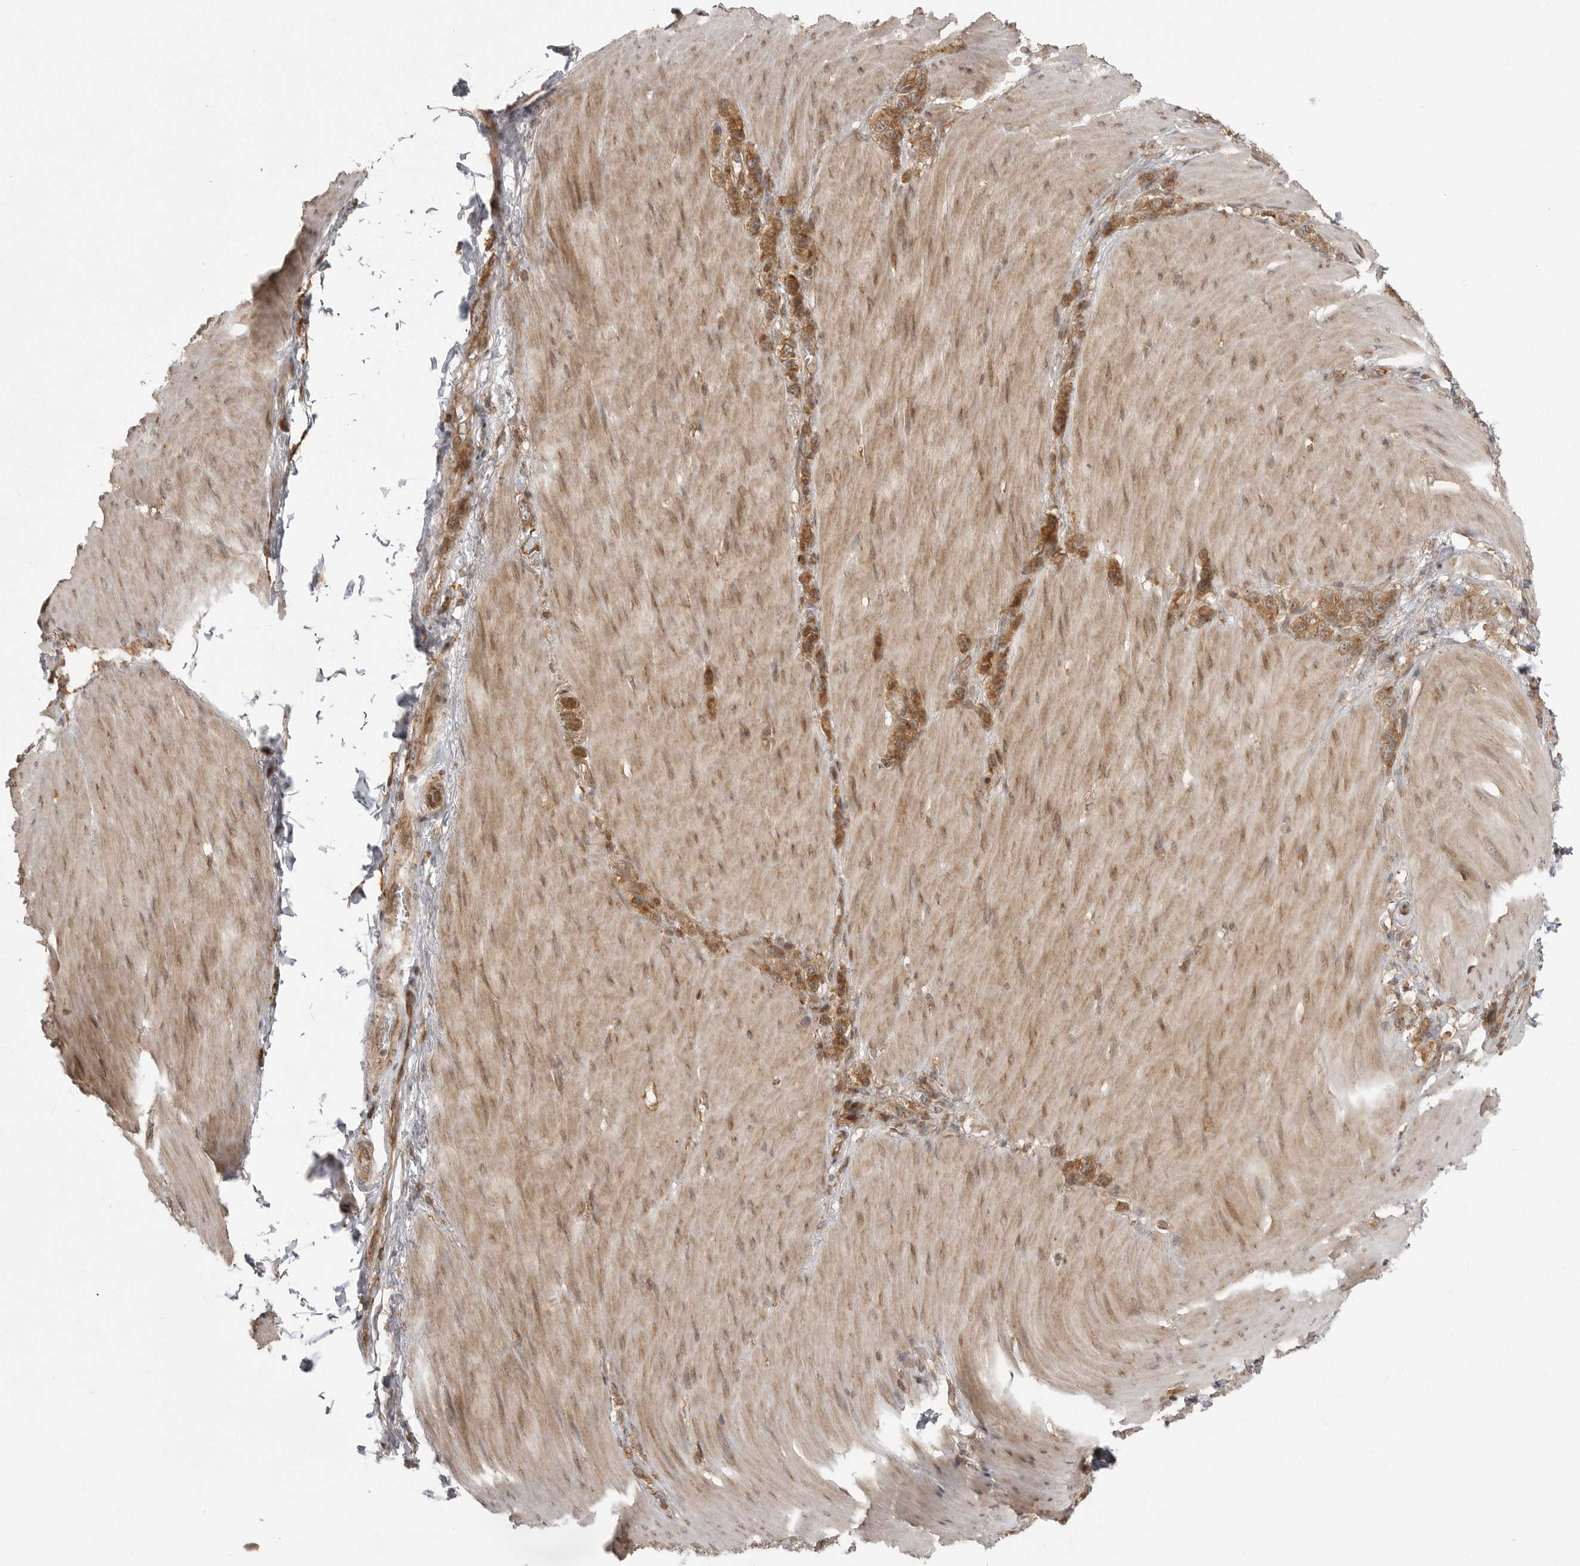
{"staining": {"intensity": "moderate", "quantity": ">75%", "location": "cytoplasmic/membranous"}, "tissue": "stomach cancer", "cell_type": "Tumor cells", "image_type": "cancer", "snomed": [{"axis": "morphology", "description": "Adenocarcinoma, NOS"}, {"axis": "topography", "description": "Stomach"}], "caption": "Tumor cells display medium levels of moderate cytoplasmic/membranous staining in about >75% of cells in human adenocarcinoma (stomach).", "gene": "FAT3", "patient": {"sex": "female", "age": 65}}